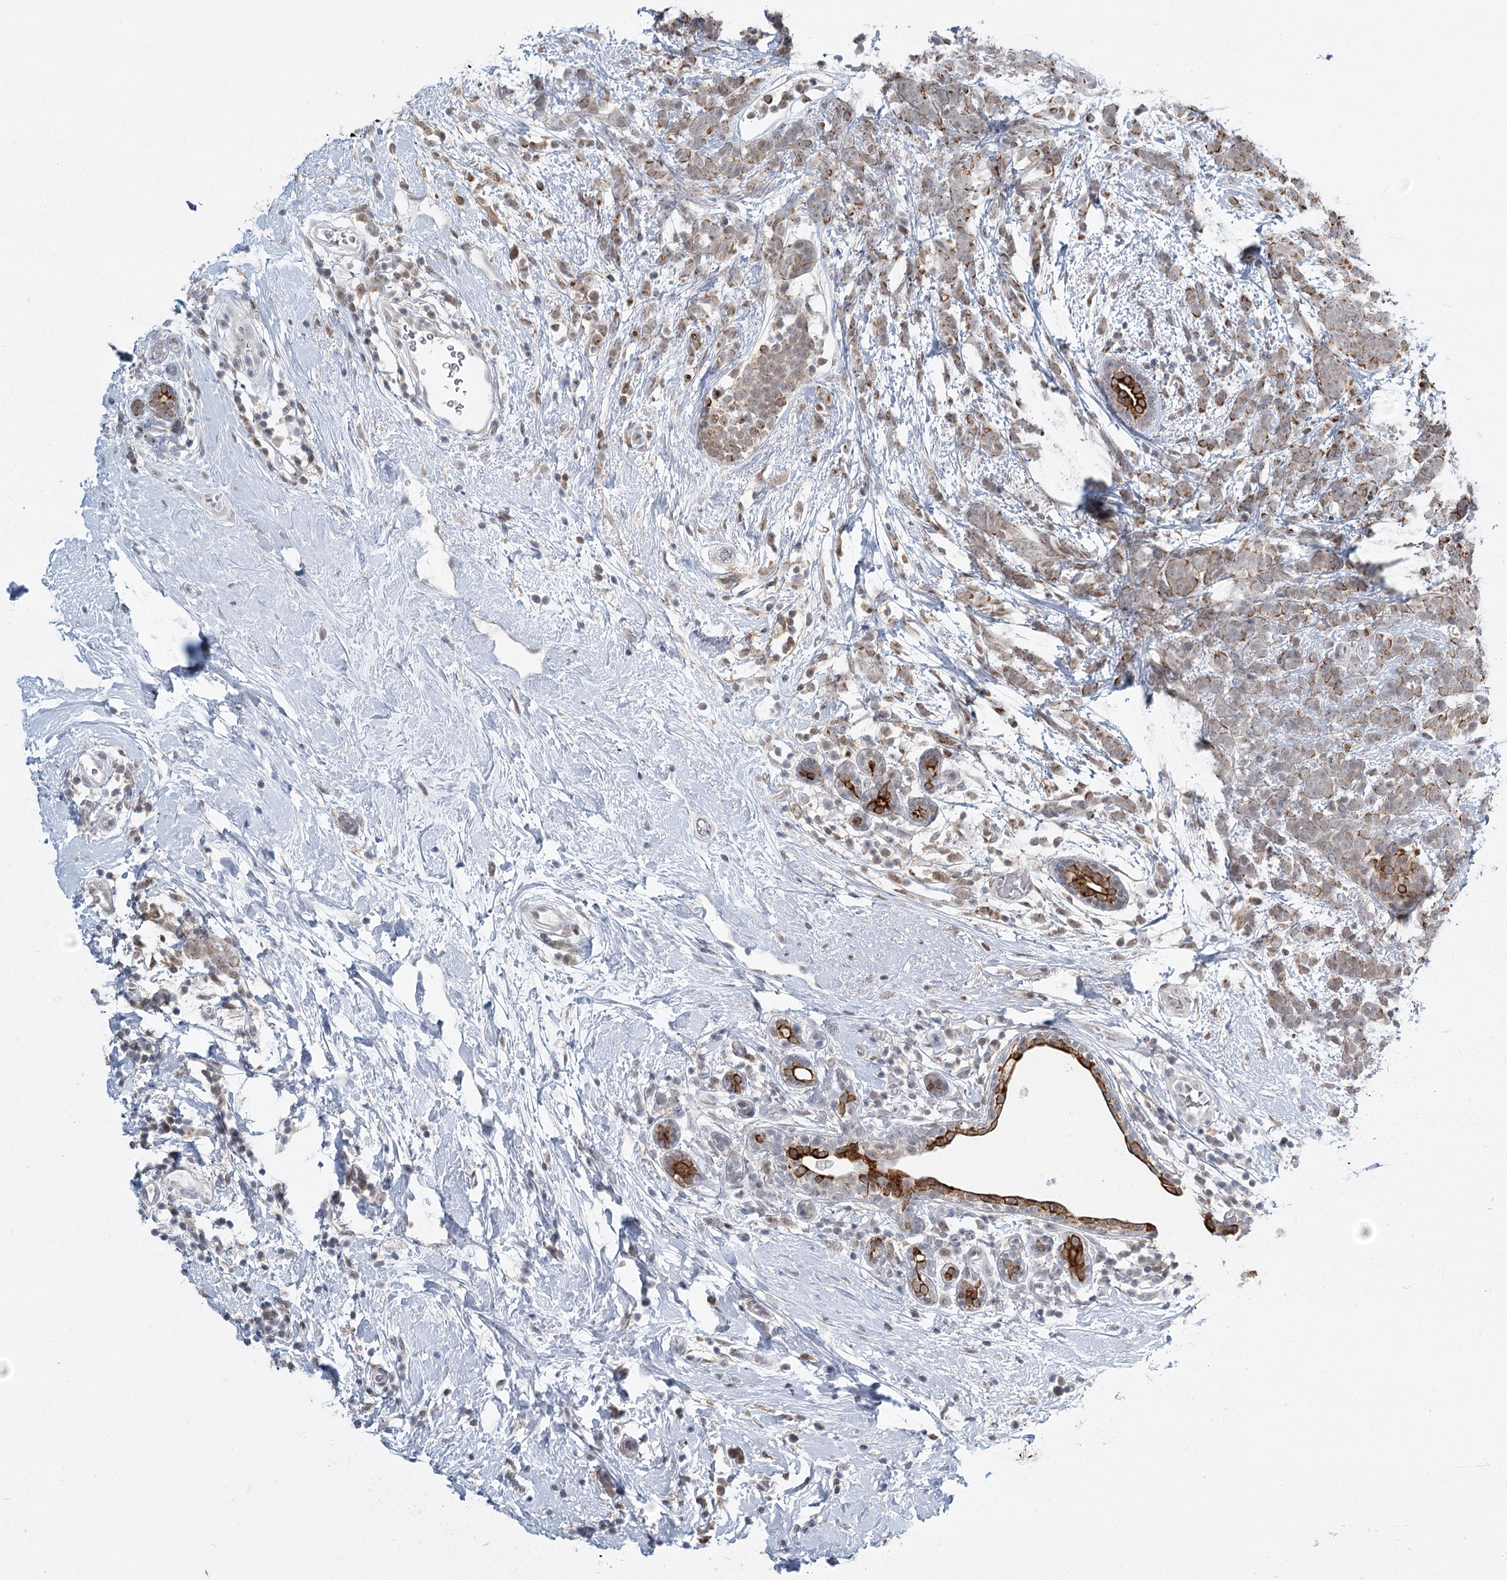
{"staining": {"intensity": "moderate", "quantity": "25%-75%", "location": "cytoplasmic/membranous"}, "tissue": "breast cancer", "cell_type": "Tumor cells", "image_type": "cancer", "snomed": [{"axis": "morphology", "description": "Lobular carcinoma"}, {"axis": "topography", "description": "Breast"}], "caption": "About 25%-75% of tumor cells in breast cancer (lobular carcinoma) demonstrate moderate cytoplasmic/membranous protein staining as visualized by brown immunohistochemical staining.", "gene": "TMEM70", "patient": {"sex": "female", "age": 58}}